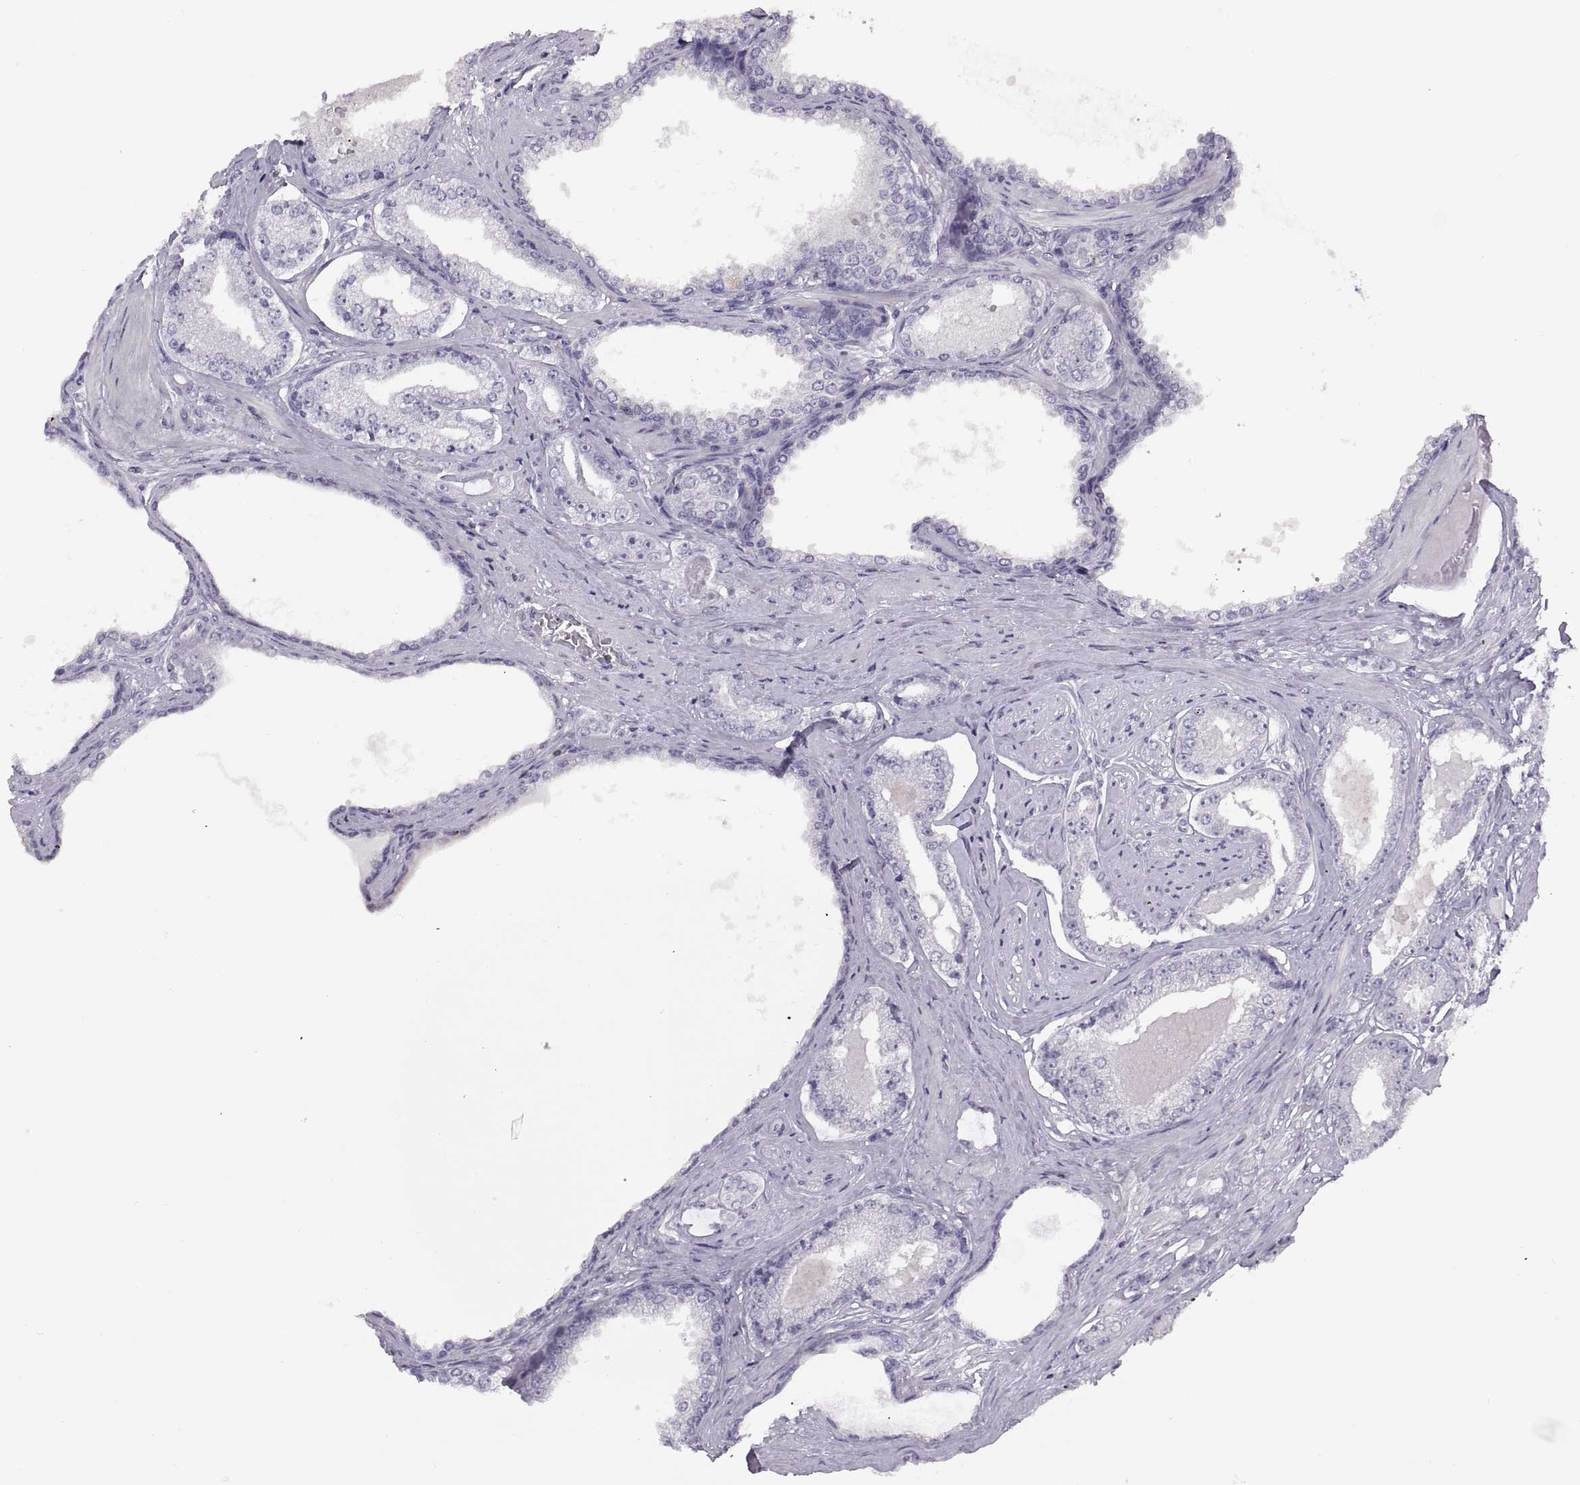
{"staining": {"intensity": "negative", "quantity": "none", "location": "none"}, "tissue": "prostate cancer", "cell_type": "Tumor cells", "image_type": "cancer", "snomed": [{"axis": "morphology", "description": "Adenocarcinoma, NOS"}, {"axis": "topography", "description": "Prostate"}], "caption": "Histopathology image shows no significant protein expression in tumor cells of prostate adenocarcinoma.", "gene": "TTC21A", "patient": {"sex": "male", "age": 64}}